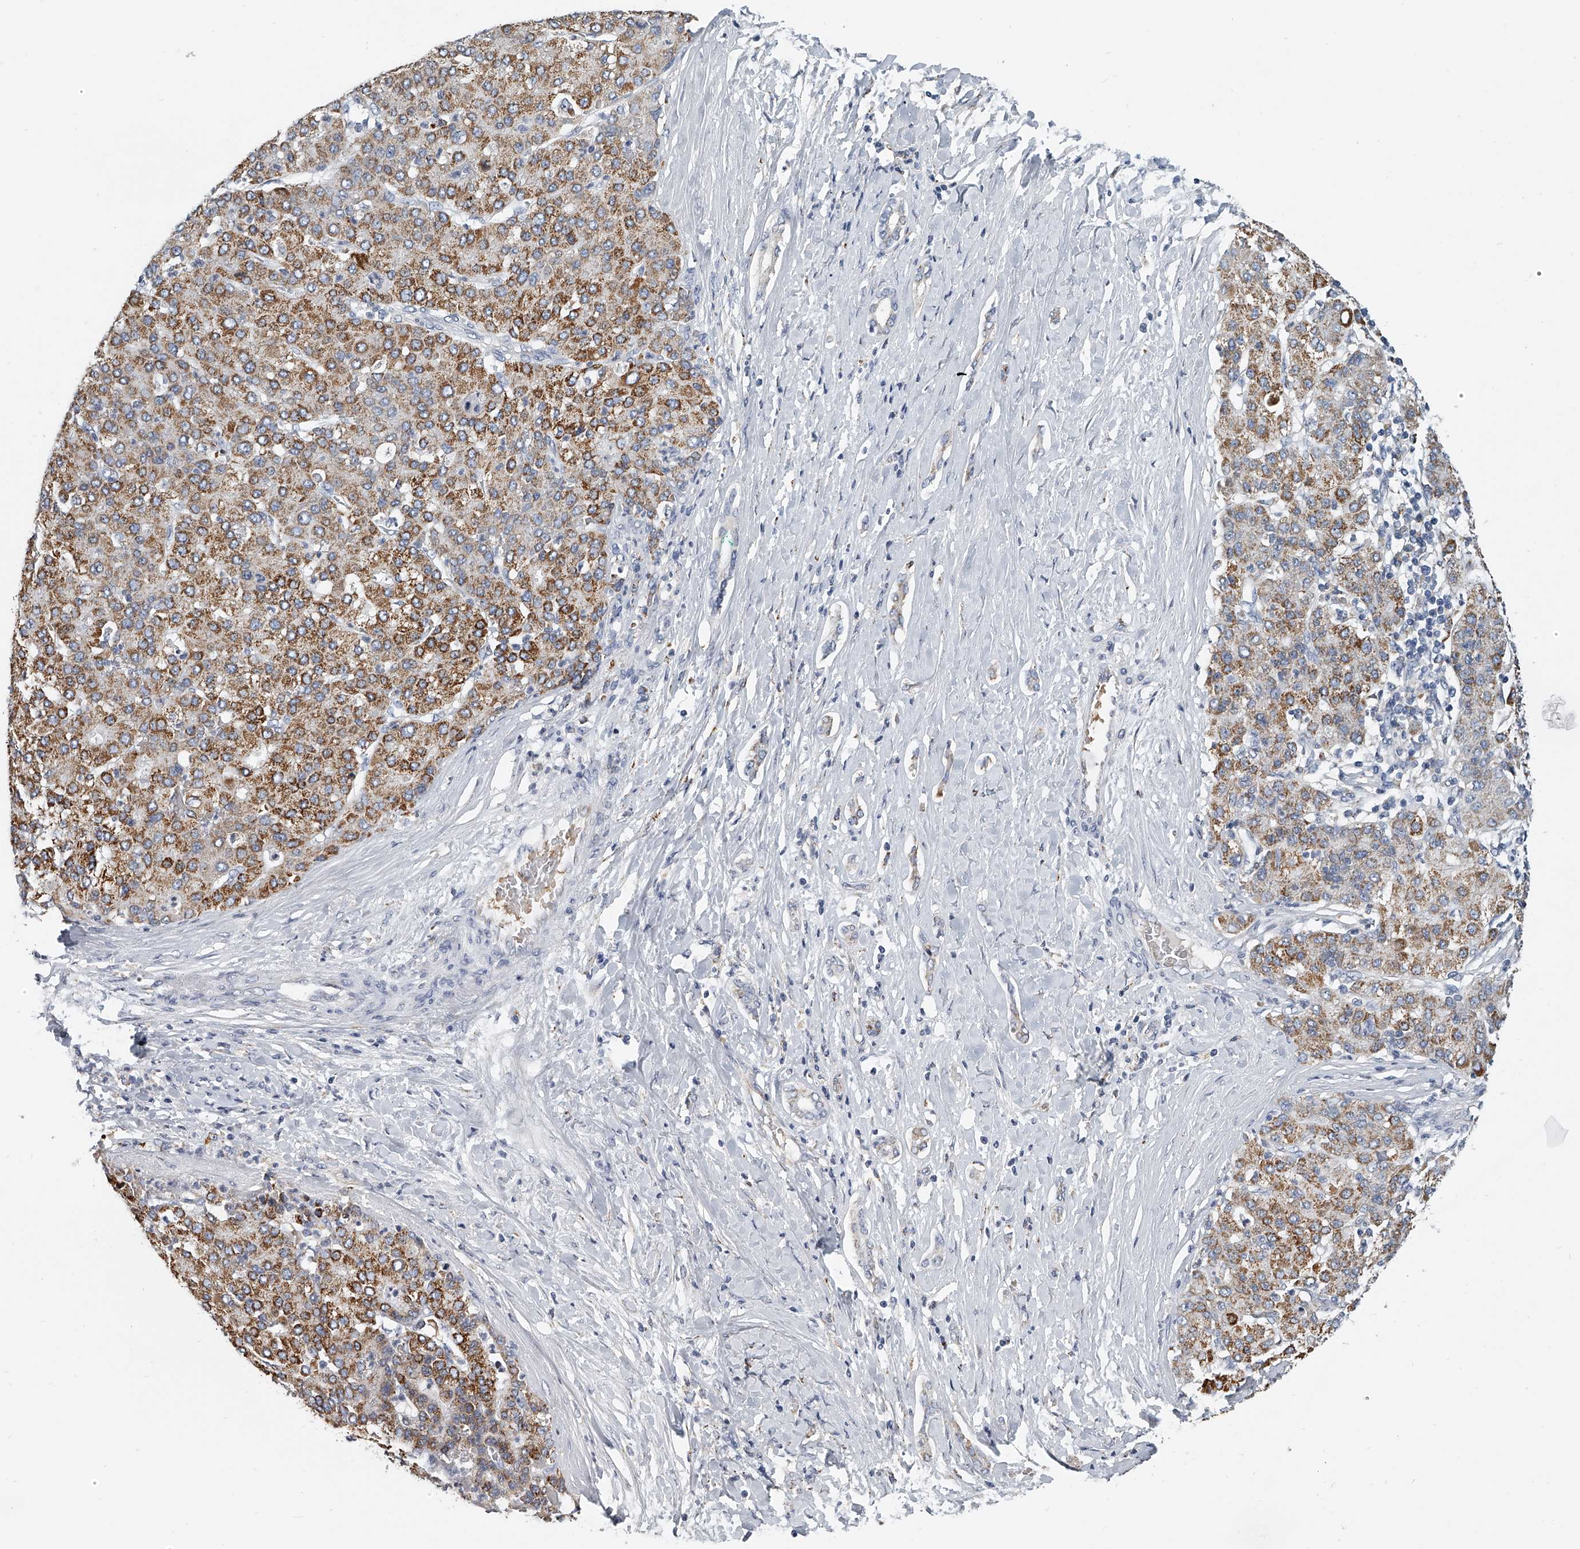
{"staining": {"intensity": "moderate", "quantity": ">75%", "location": "cytoplasmic/membranous"}, "tissue": "liver cancer", "cell_type": "Tumor cells", "image_type": "cancer", "snomed": [{"axis": "morphology", "description": "Carcinoma, Hepatocellular, NOS"}, {"axis": "topography", "description": "Liver"}], "caption": "This is an image of IHC staining of liver cancer, which shows moderate staining in the cytoplasmic/membranous of tumor cells.", "gene": "KLHL7", "patient": {"sex": "male", "age": 65}}